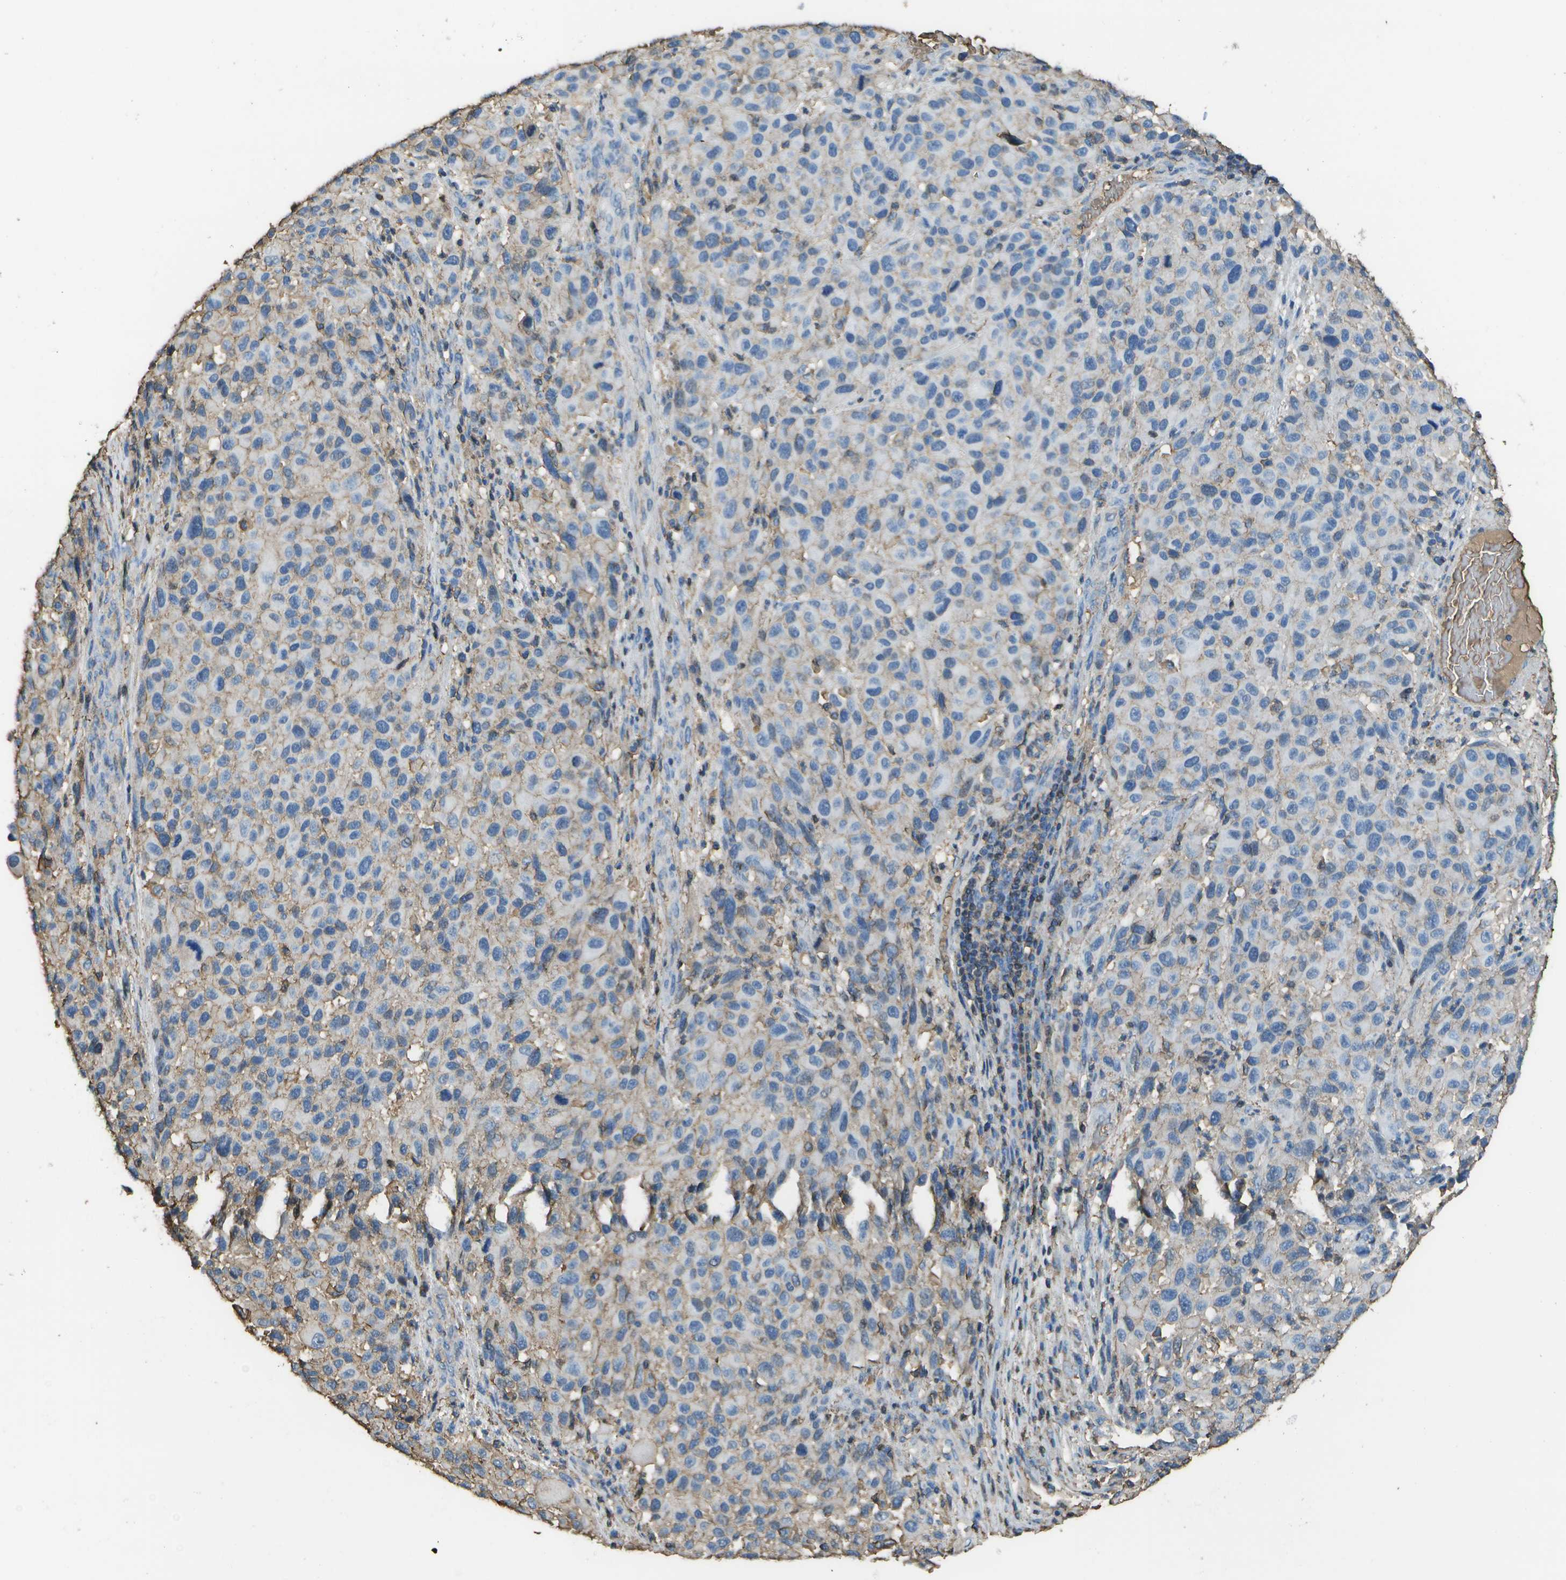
{"staining": {"intensity": "negative", "quantity": "none", "location": "none"}, "tissue": "melanoma", "cell_type": "Tumor cells", "image_type": "cancer", "snomed": [{"axis": "morphology", "description": "Malignant melanoma, Metastatic site"}, {"axis": "topography", "description": "Lymph node"}], "caption": "Melanoma stained for a protein using IHC exhibits no positivity tumor cells.", "gene": "CYP4F11", "patient": {"sex": "male", "age": 61}}